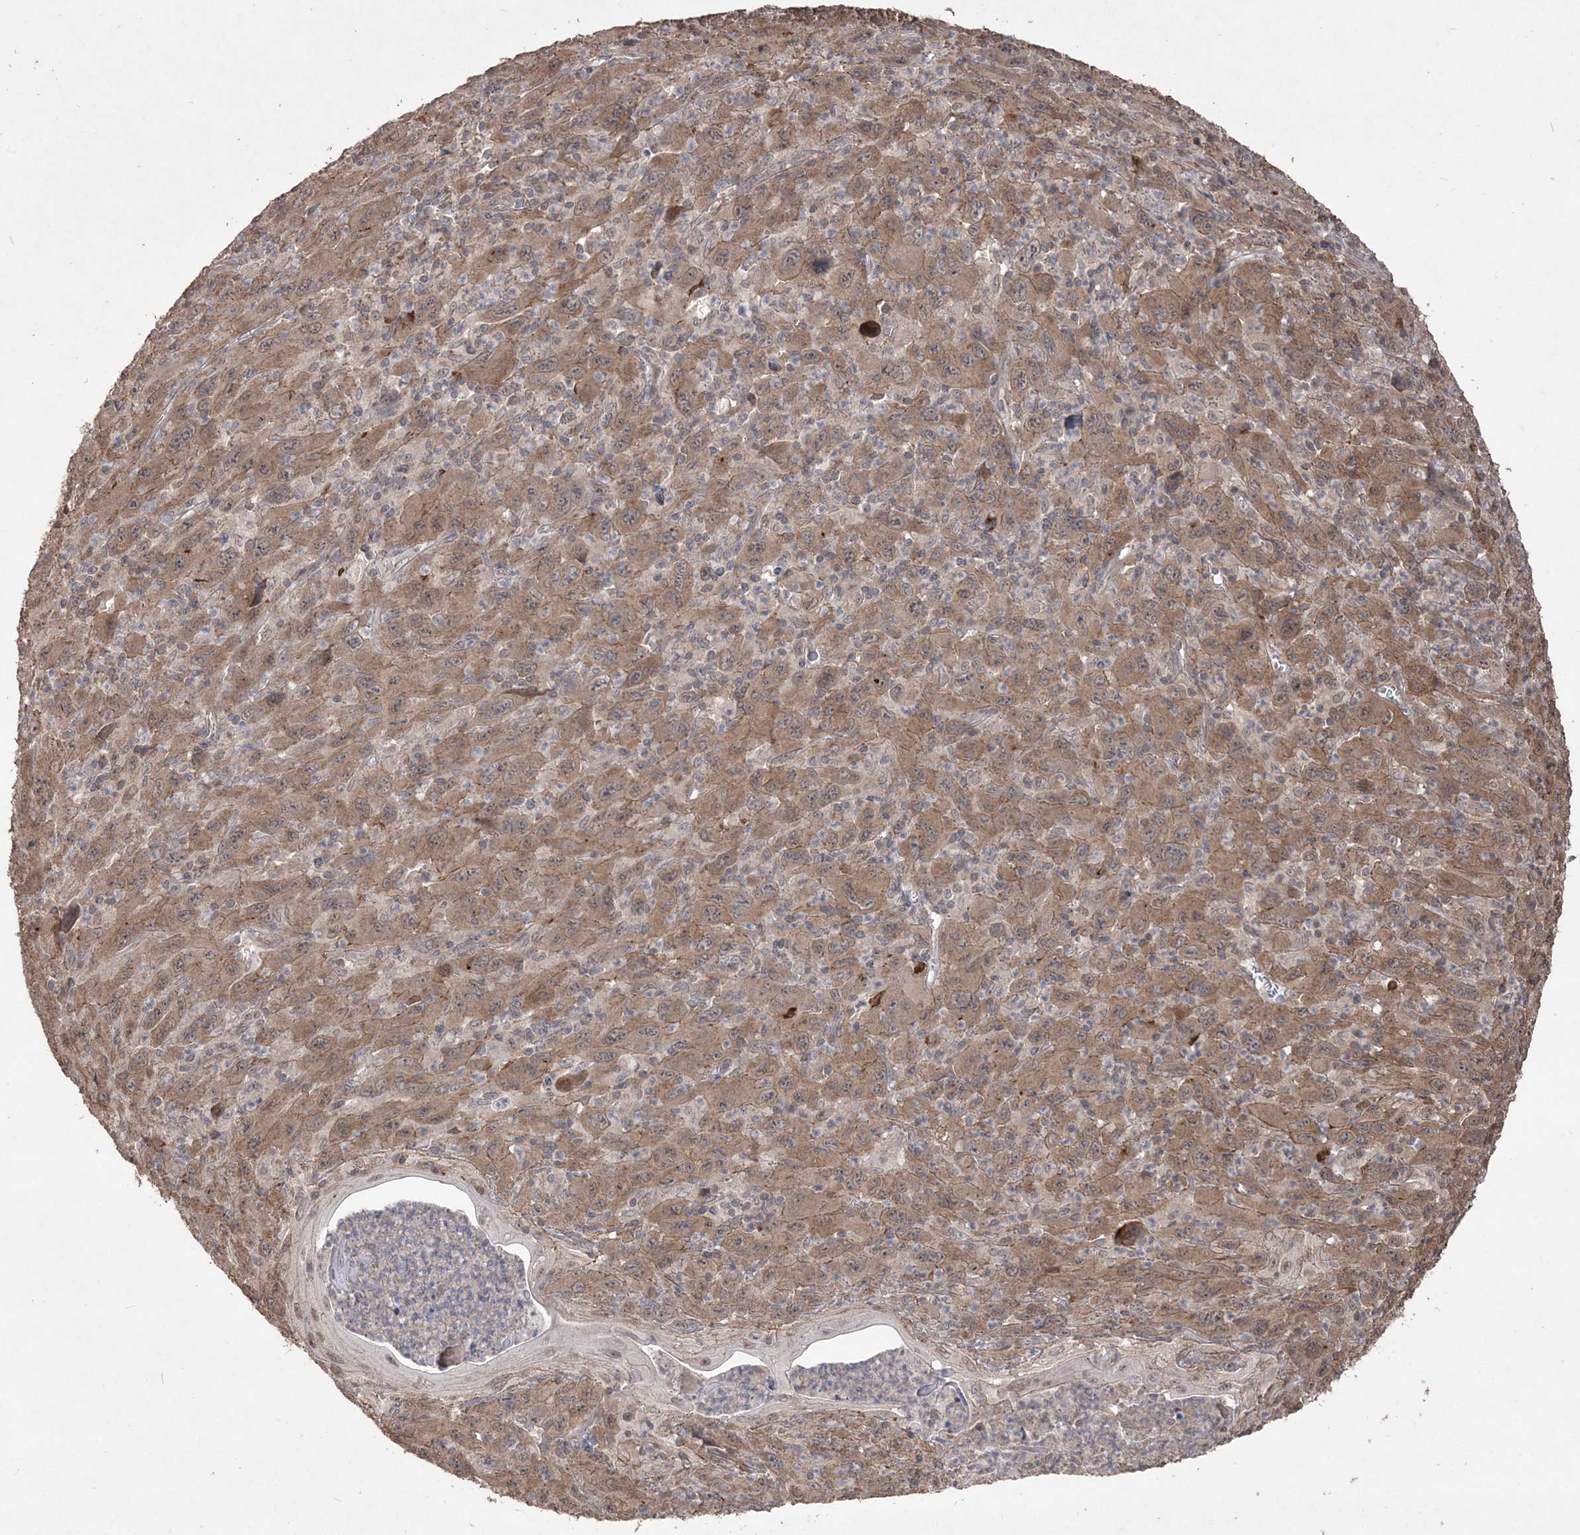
{"staining": {"intensity": "moderate", "quantity": ">75%", "location": "cytoplasmic/membranous"}, "tissue": "melanoma", "cell_type": "Tumor cells", "image_type": "cancer", "snomed": [{"axis": "morphology", "description": "Malignant melanoma, Metastatic site"}, {"axis": "topography", "description": "Skin"}], "caption": "Immunohistochemistry (DAB) staining of human melanoma displays moderate cytoplasmic/membranous protein expression in about >75% of tumor cells.", "gene": "EHHADH", "patient": {"sex": "female", "age": 56}}